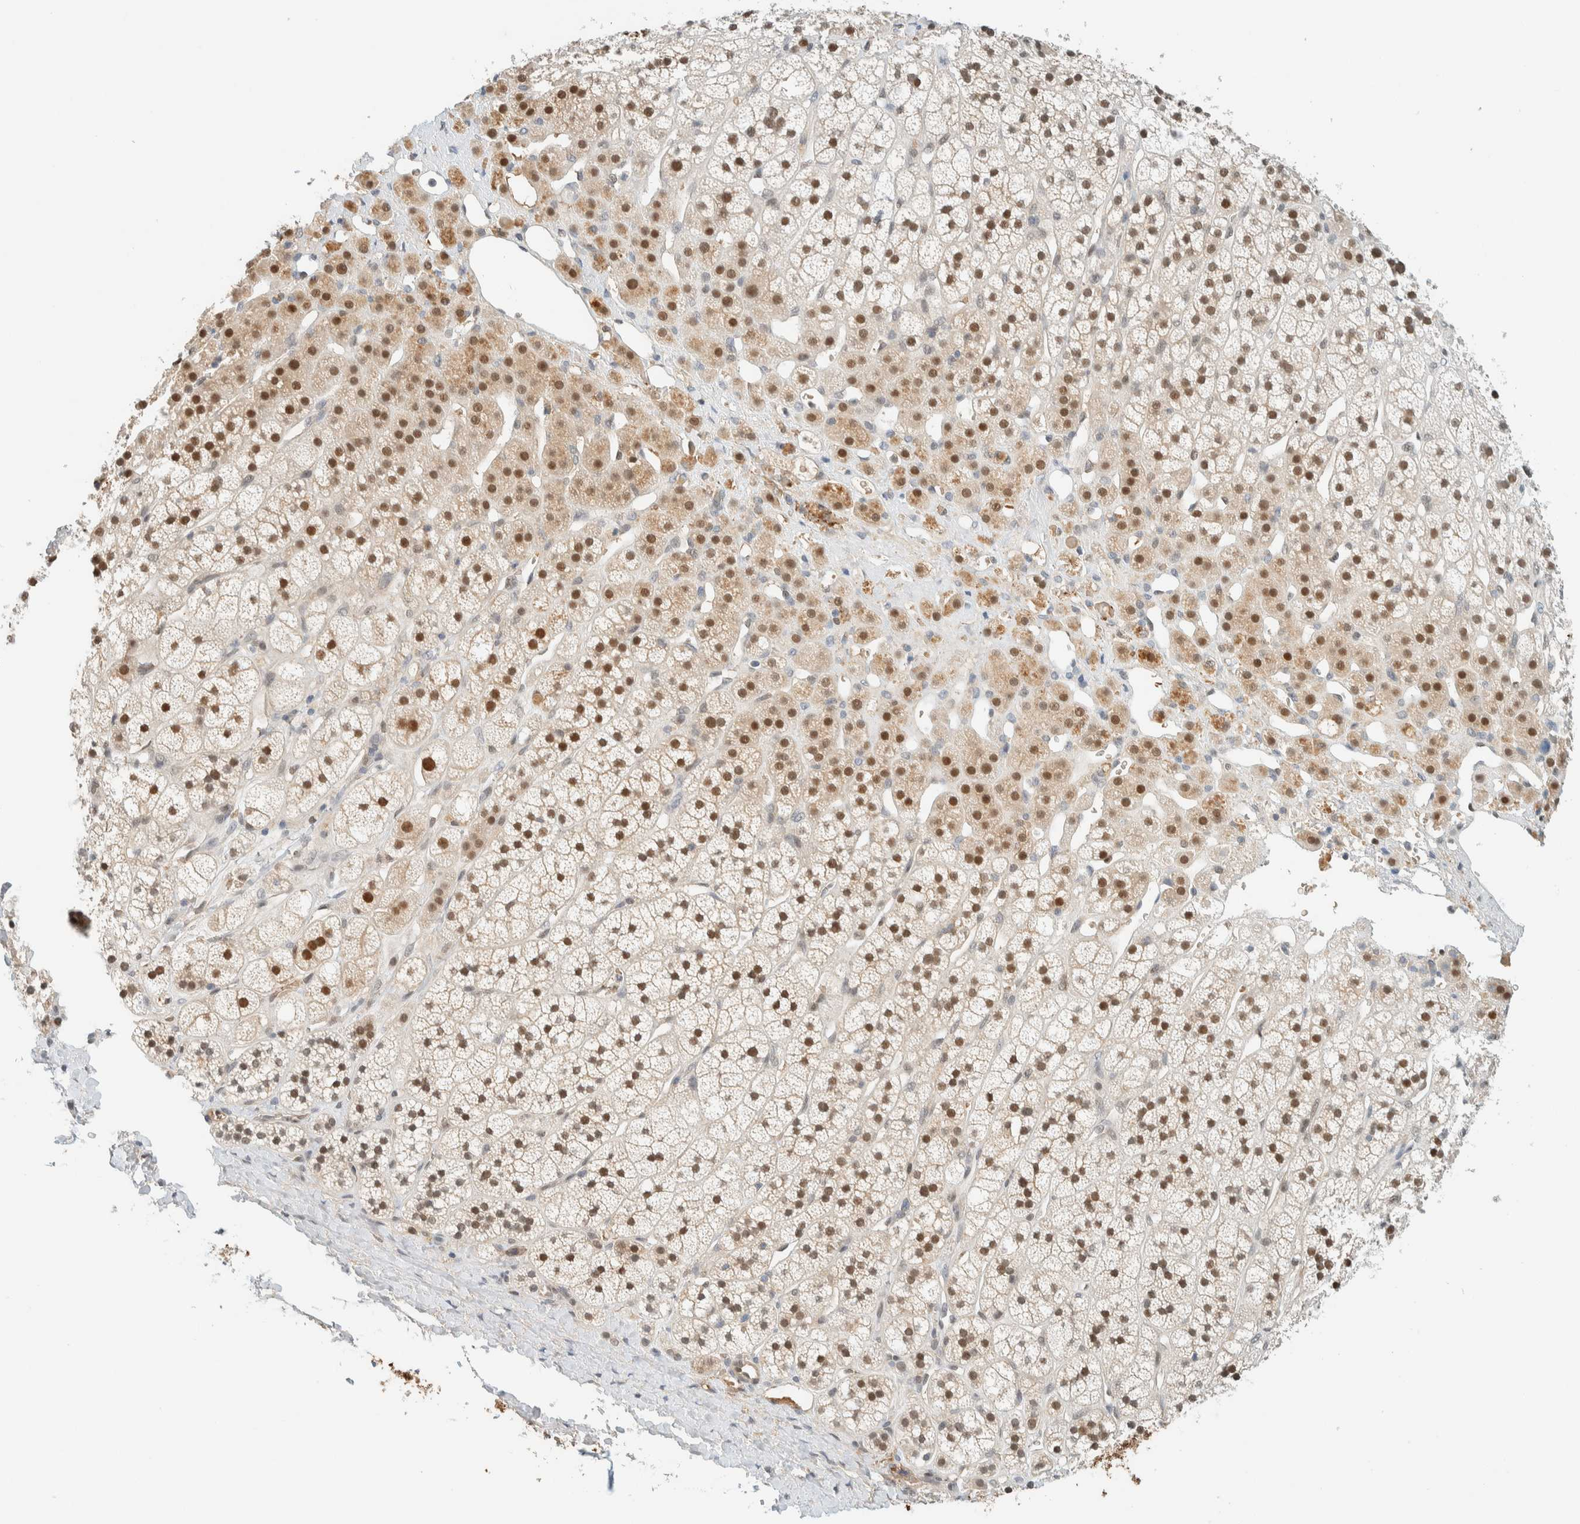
{"staining": {"intensity": "moderate", "quantity": ">75%", "location": "cytoplasmic/membranous,nuclear"}, "tissue": "adrenal gland", "cell_type": "Glandular cells", "image_type": "normal", "snomed": [{"axis": "morphology", "description": "Normal tissue, NOS"}, {"axis": "topography", "description": "Adrenal gland"}], "caption": "This micrograph reveals immunohistochemistry staining of normal adrenal gland, with medium moderate cytoplasmic/membranous,nuclear staining in about >75% of glandular cells.", "gene": "TSTD2", "patient": {"sex": "male", "age": 56}}